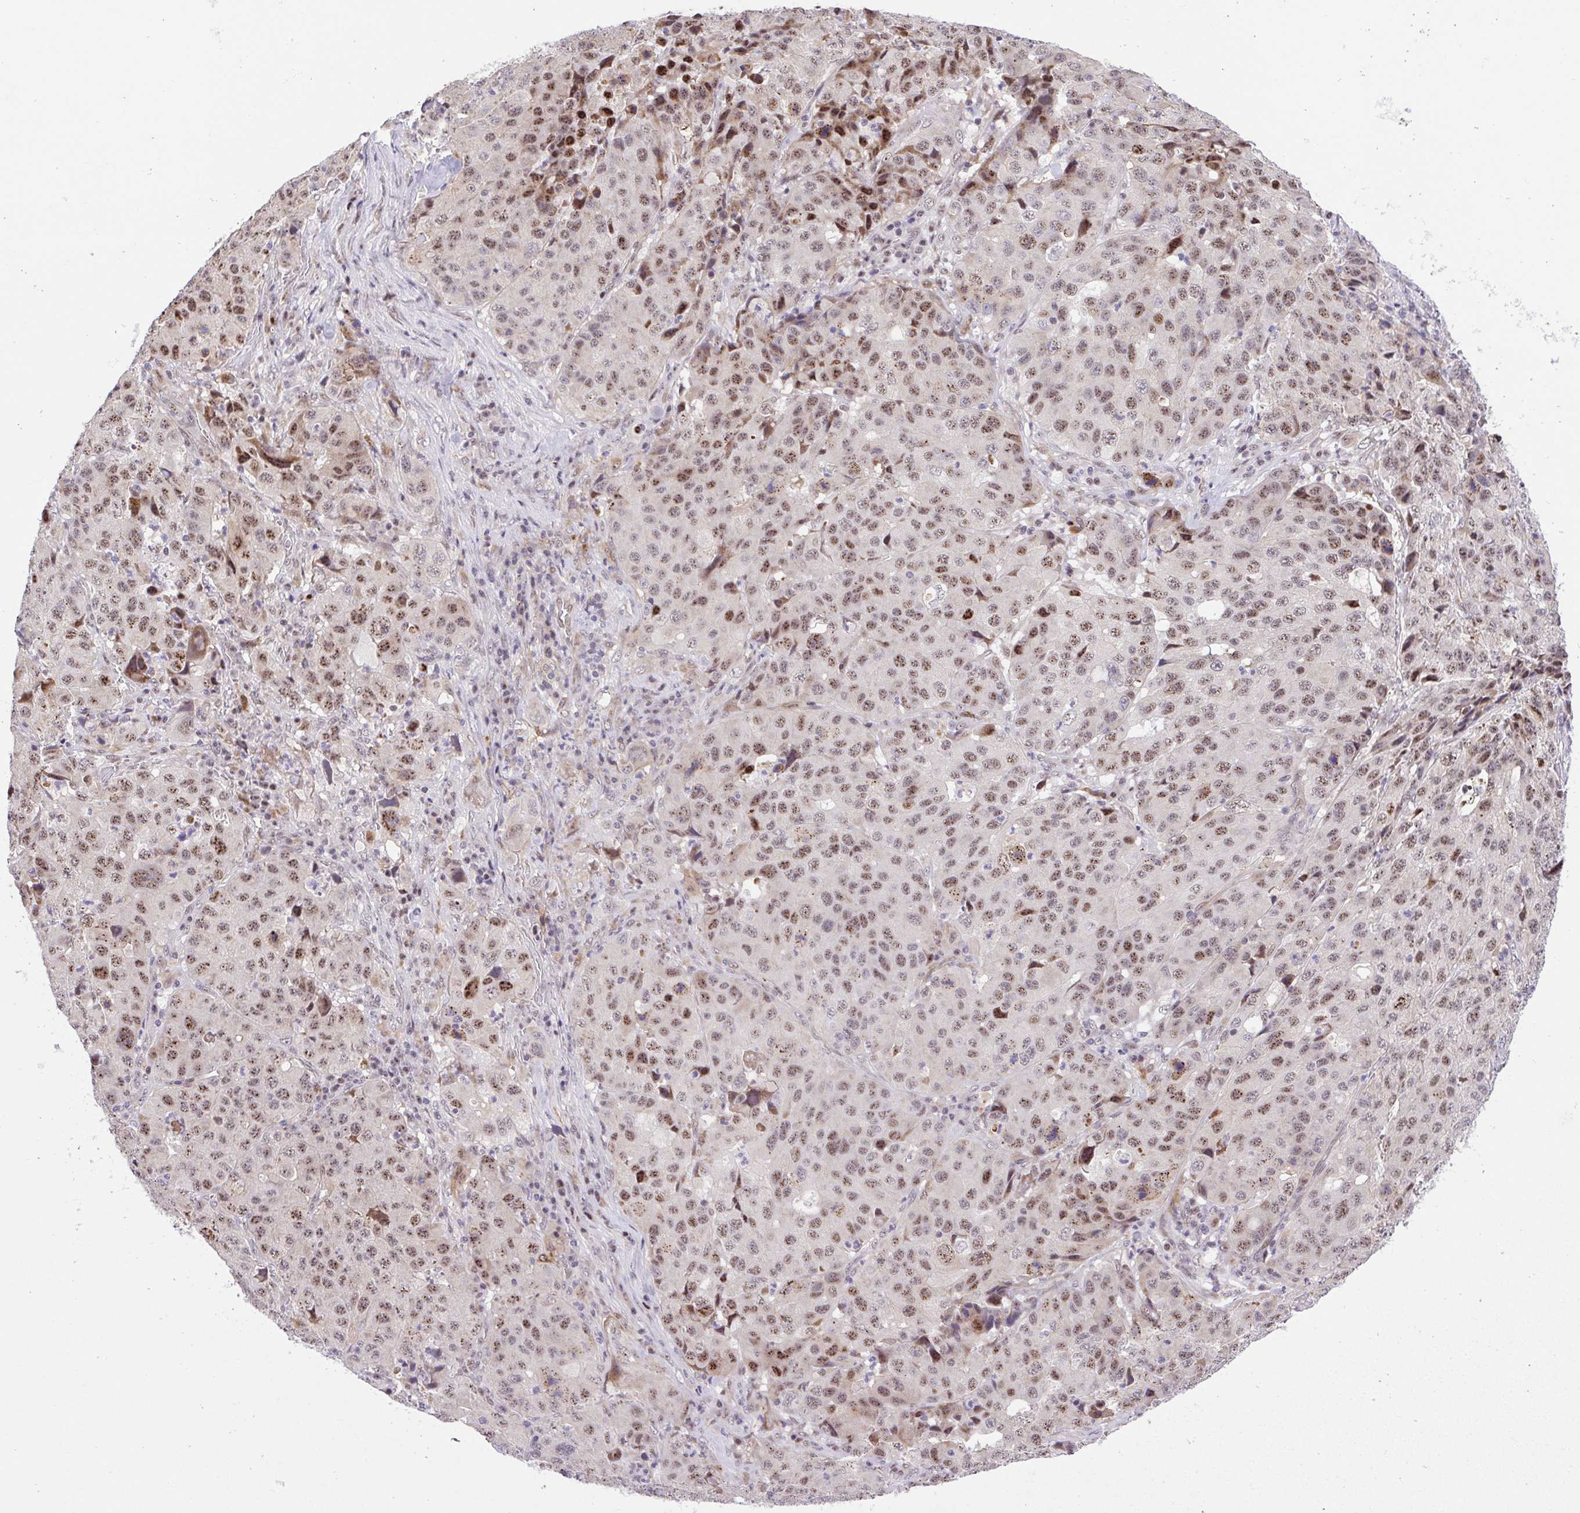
{"staining": {"intensity": "moderate", "quantity": ">75%", "location": "nuclear"}, "tissue": "stomach cancer", "cell_type": "Tumor cells", "image_type": "cancer", "snomed": [{"axis": "morphology", "description": "Adenocarcinoma, NOS"}, {"axis": "topography", "description": "Stomach"}], "caption": "Immunohistochemical staining of human stomach cancer (adenocarcinoma) displays moderate nuclear protein positivity in approximately >75% of tumor cells.", "gene": "ERG", "patient": {"sex": "male", "age": 71}}